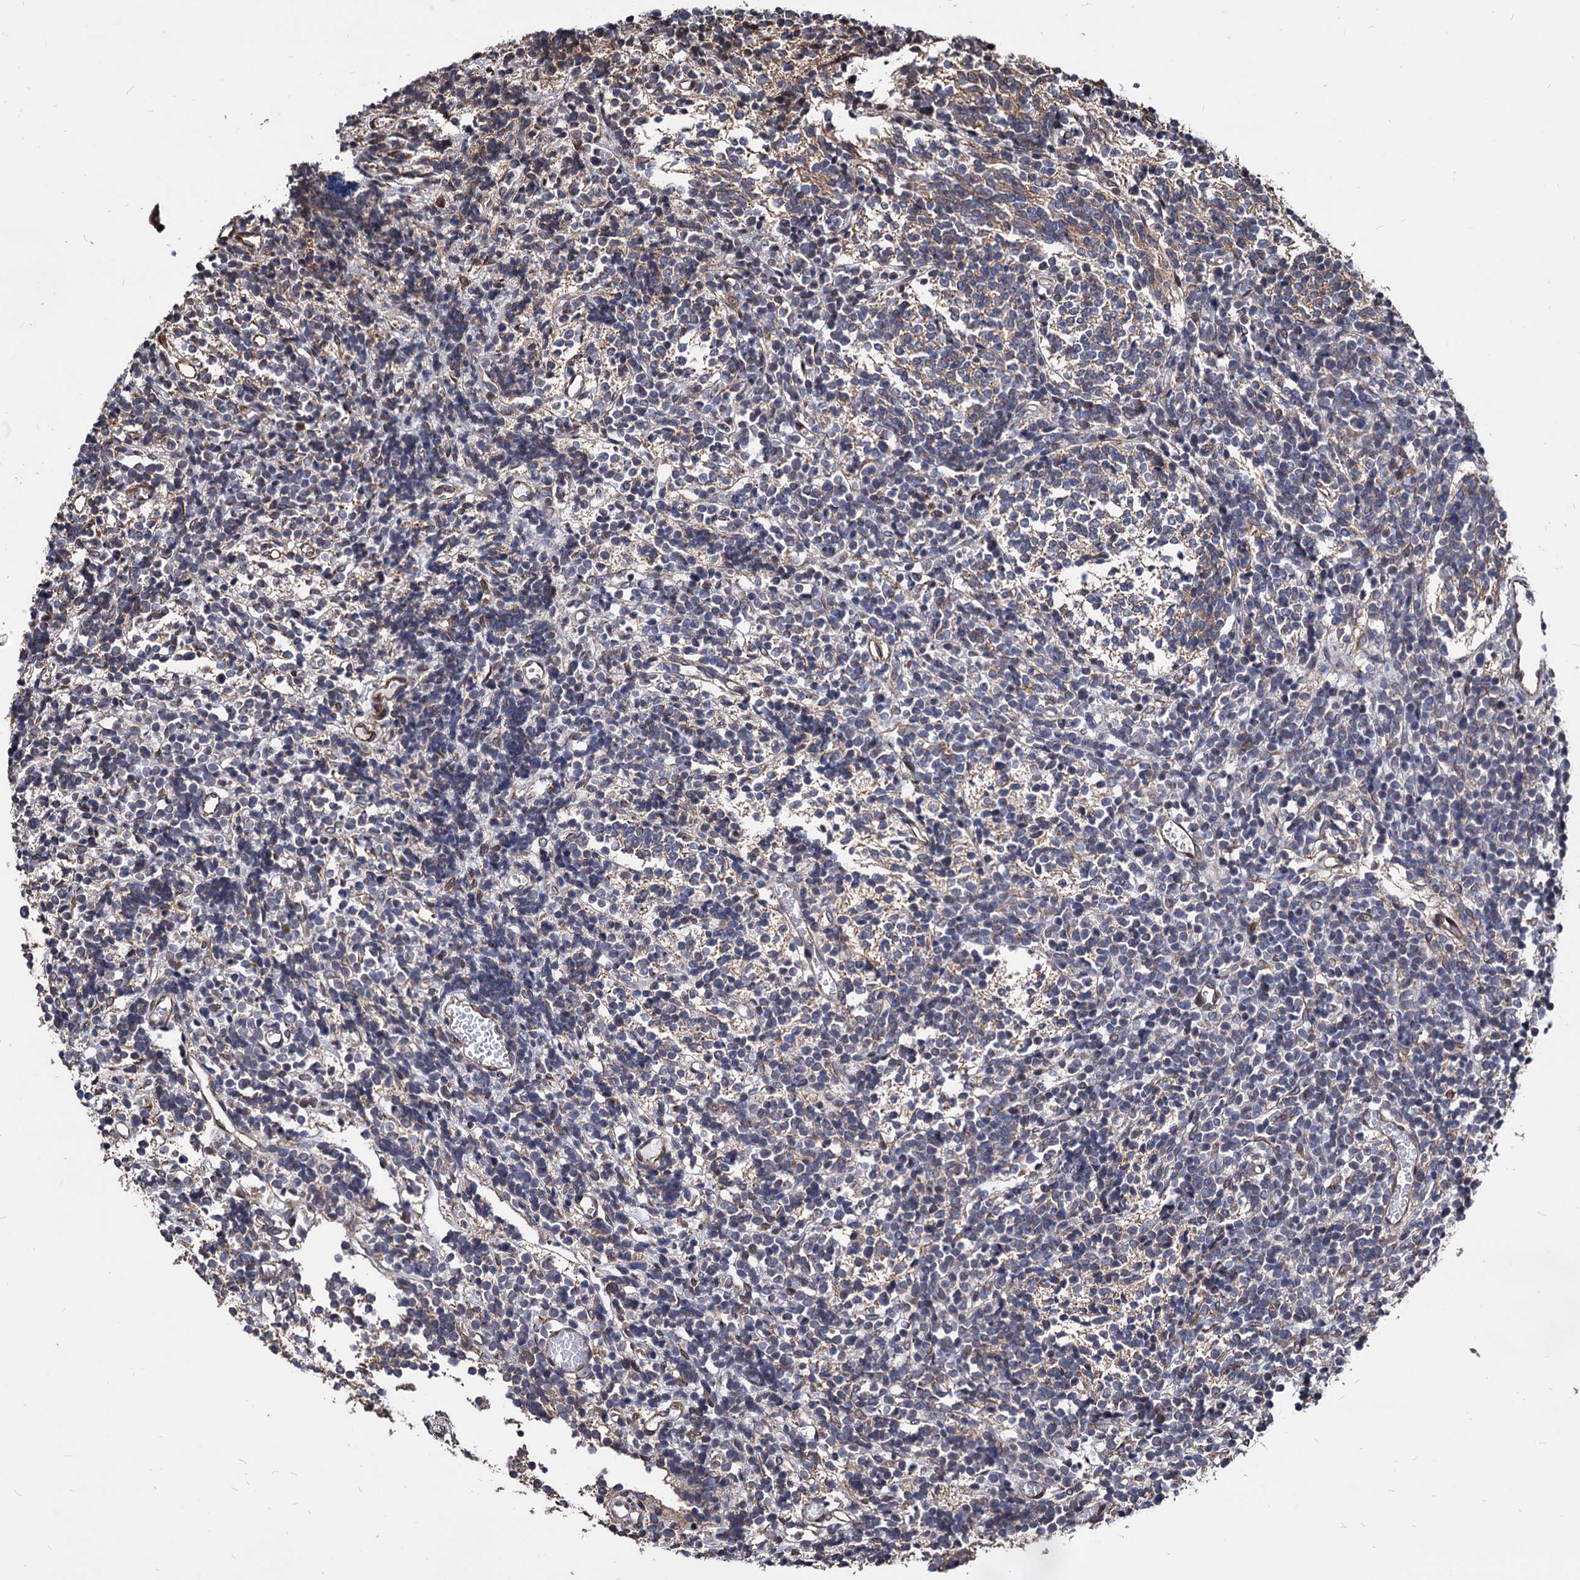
{"staining": {"intensity": "weak", "quantity": "<25%", "location": "cytoplasmic/membranous"}, "tissue": "glioma", "cell_type": "Tumor cells", "image_type": "cancer", "snomed": [{"axis": "morphology", "description": "Glioma, malignant, Low grade"}, {"axis": "topography", "description": "Brain"}], "caption": "Immunohistochemical staining of glioma shows no significant positivity in tumor cells.", "gene": "ANKRD12", "patient": {"sex": "female", "age": 1}}